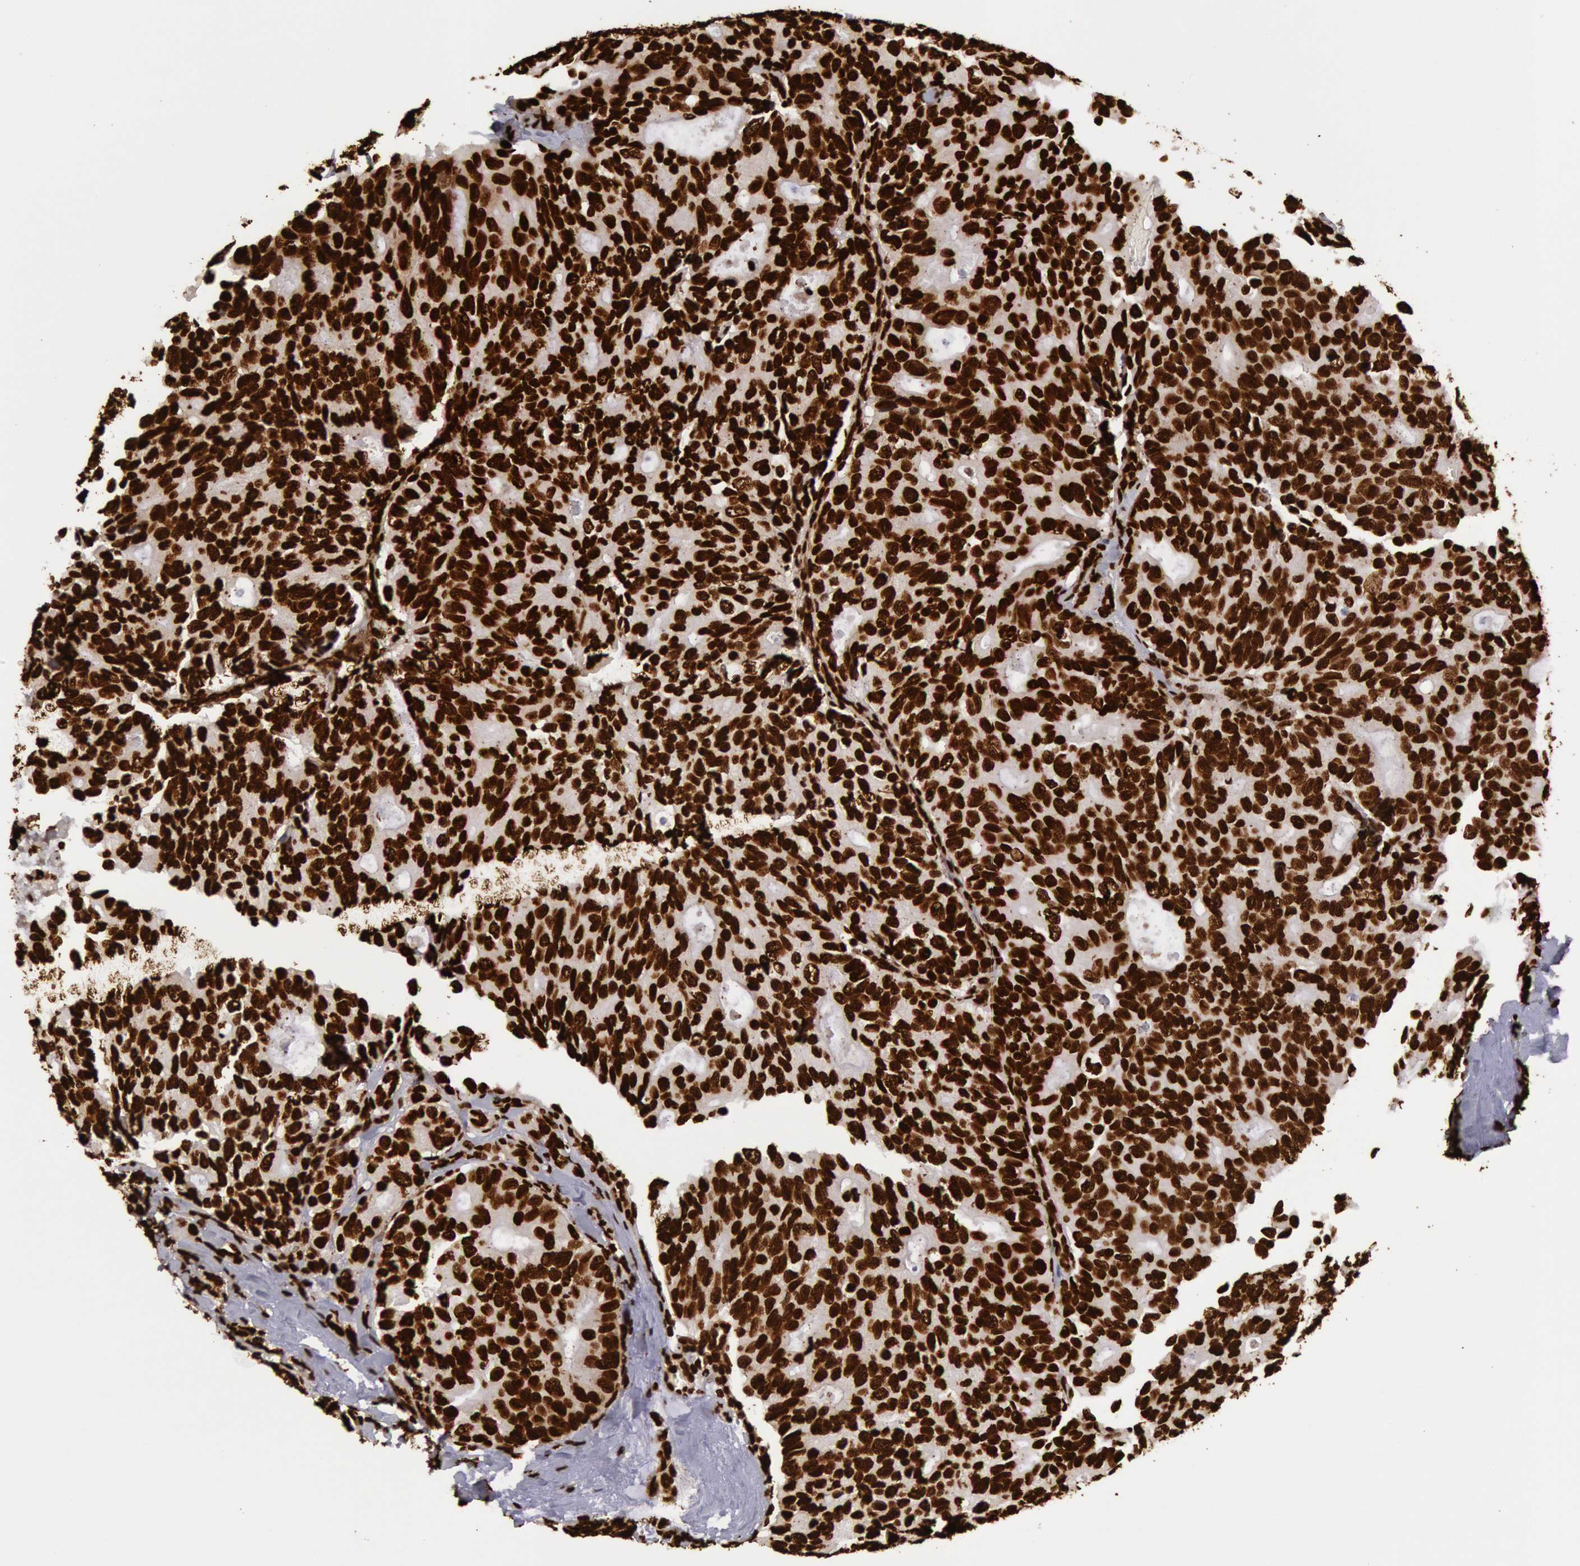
{"staining": {"intensity": "strong", "quantity": ">75%", "location": "nuclear"}, "tissue": "breast cancer", "cell_type": "Tumor cells", "image_type": "cancer", "snomed": [{"axis": "morphology", "description": "Duct carcinoma"}, {"axis": "topography", "description": "Breast"}], "caption": "This photomicrograph displays IHC staining of human breast intraductal carcinoma, with high strong nuclear expression in approximately >75% of tumor cells.", "gene": "H3-4", "patient": {"sex": "female", "age": 69}}